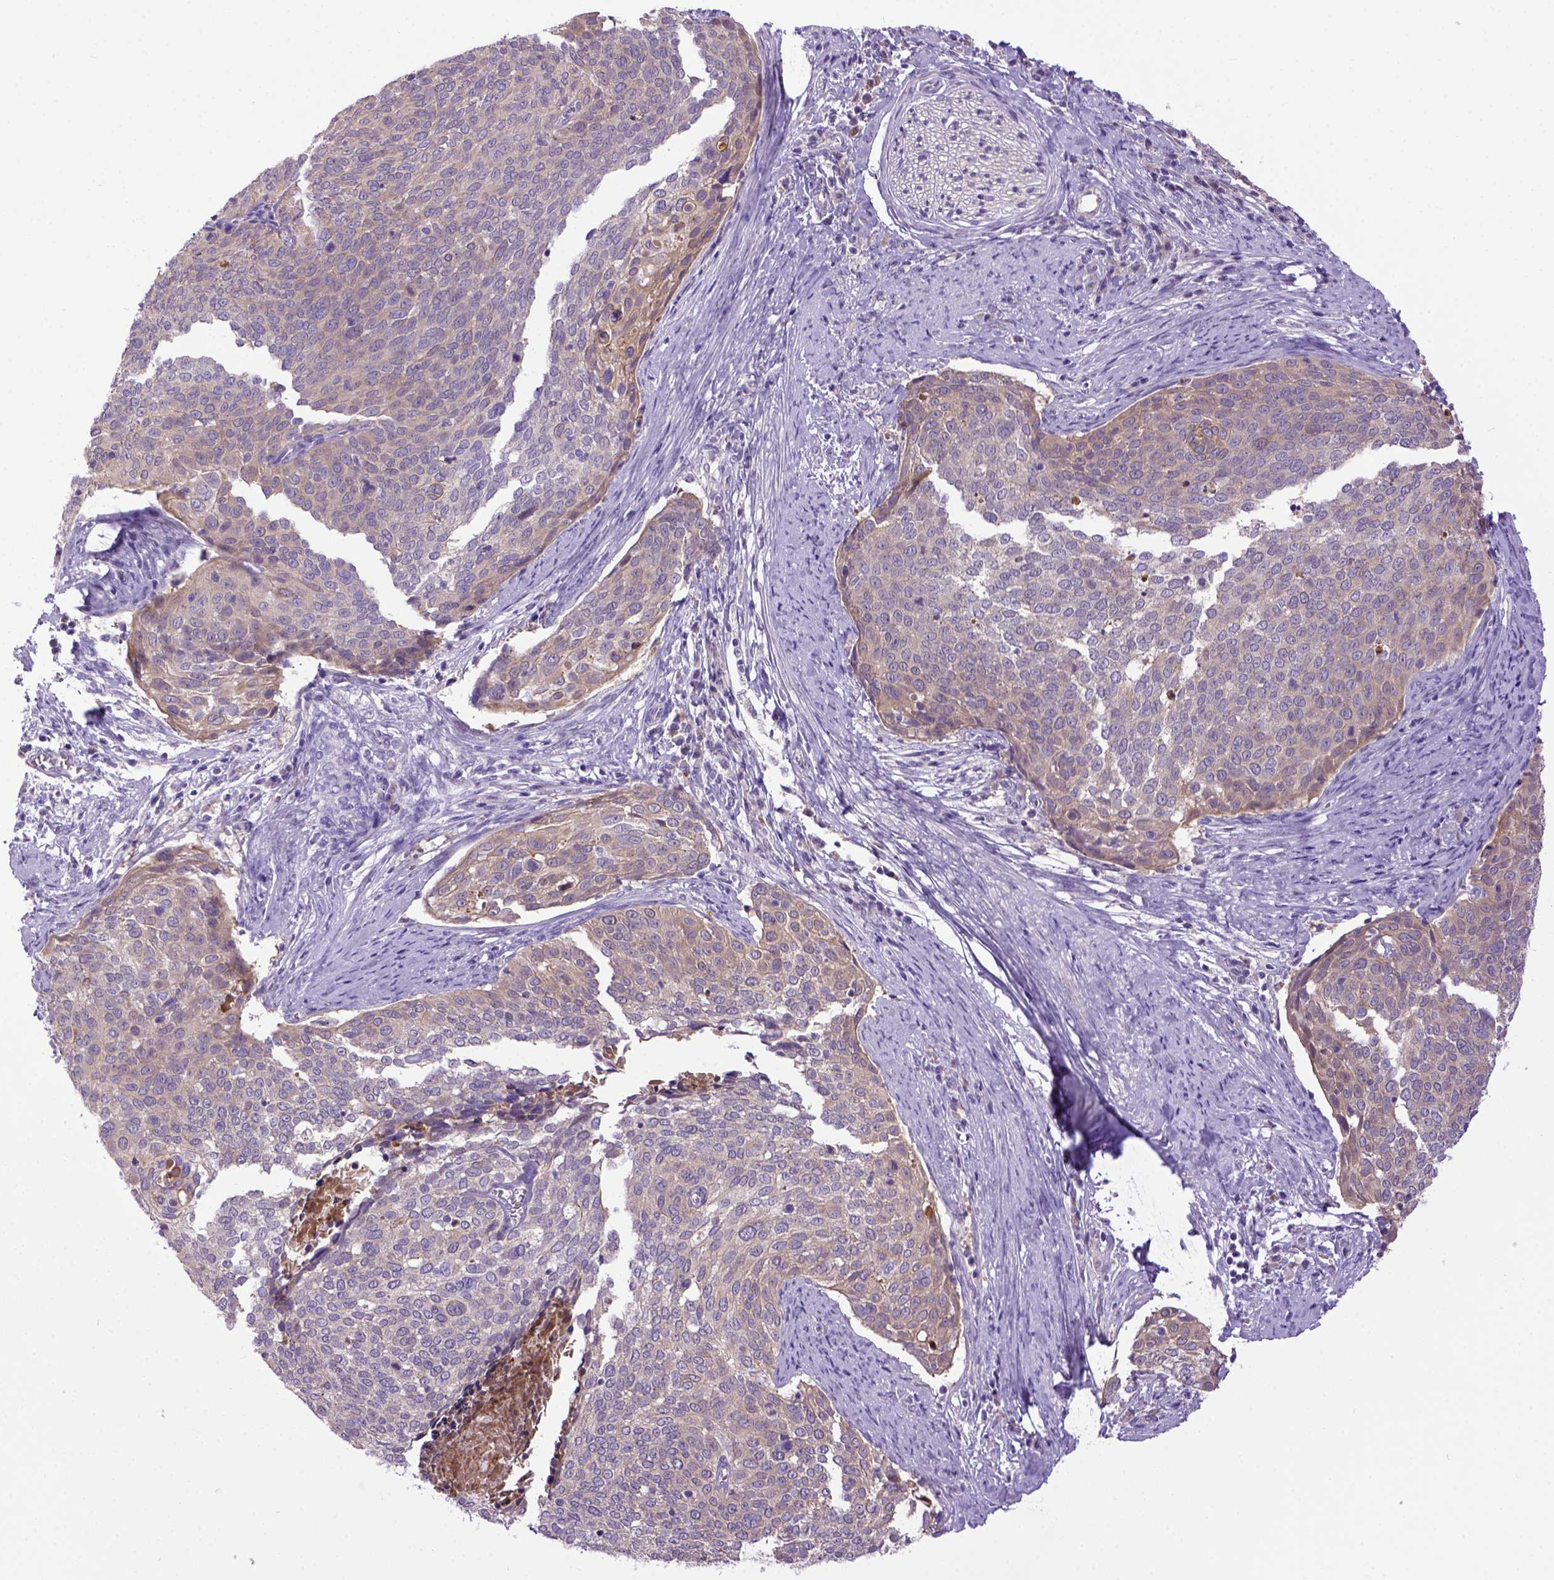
{"staining": {"intensity": "weak", "quantity": ">75%", "location": "cytoplasmic/membranous"}, "tissue": "cervical cancer", "cell_type": "Tumor cells", "image_type": "cancer", "snomed": [{"axis": "morphology", "description": "Squamous cell carcinoma, NOS"}, {"axis": "topography", "description": "Cervix"}], "caption": "DAB (3,3'-diaminobenzidine) immunohistochemical staining of cervical cancer shows weak cytoplasmic/membranous protein staining in approximately >75% of tumor cells.", "gene": "NEK5", "patient": {"sex": "female", "age": 39}}